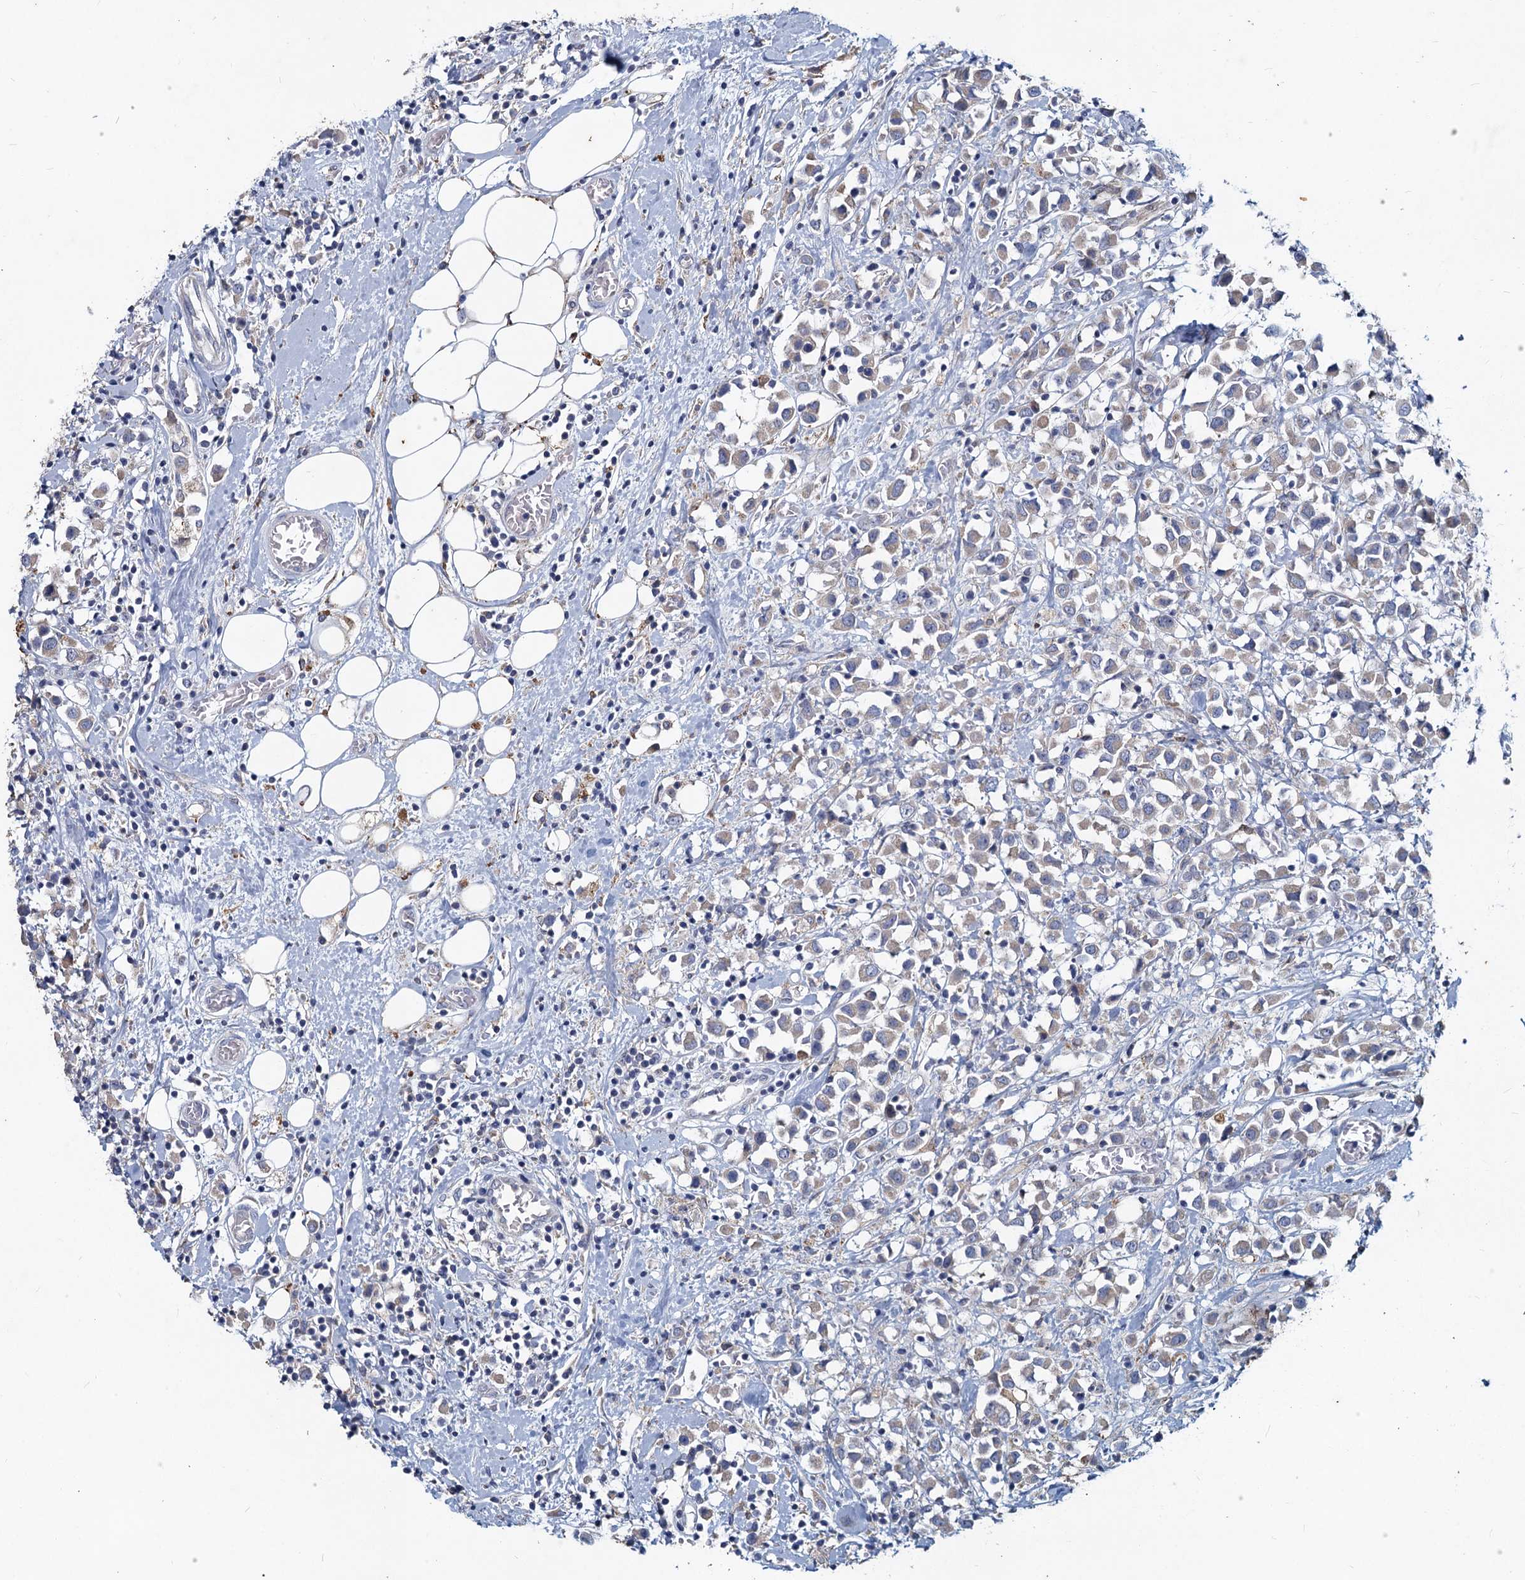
{"staining": {"intensity": "negative", "quantity": "none", "location": "none"}, "tissue": "breast cancer", "cell_type": "Tumor cells", "image_type": "cancer", "snomed": [{"axis": "morphology", "description": "Duct carcinoma"}, {"axis": "topography", "description": "Breast"}], "caption": "The photomicrograph shows no significant expression in tumor cells of breast infiltrating ductal carcinoma. The staining was performed using DAB to visualize the protein expression in brown, while the nuclei were stained in blue with hematoxylin (Magnification: 20x).", "gene": "TMX2", "patient": {"sex": "female", "age": 61}}